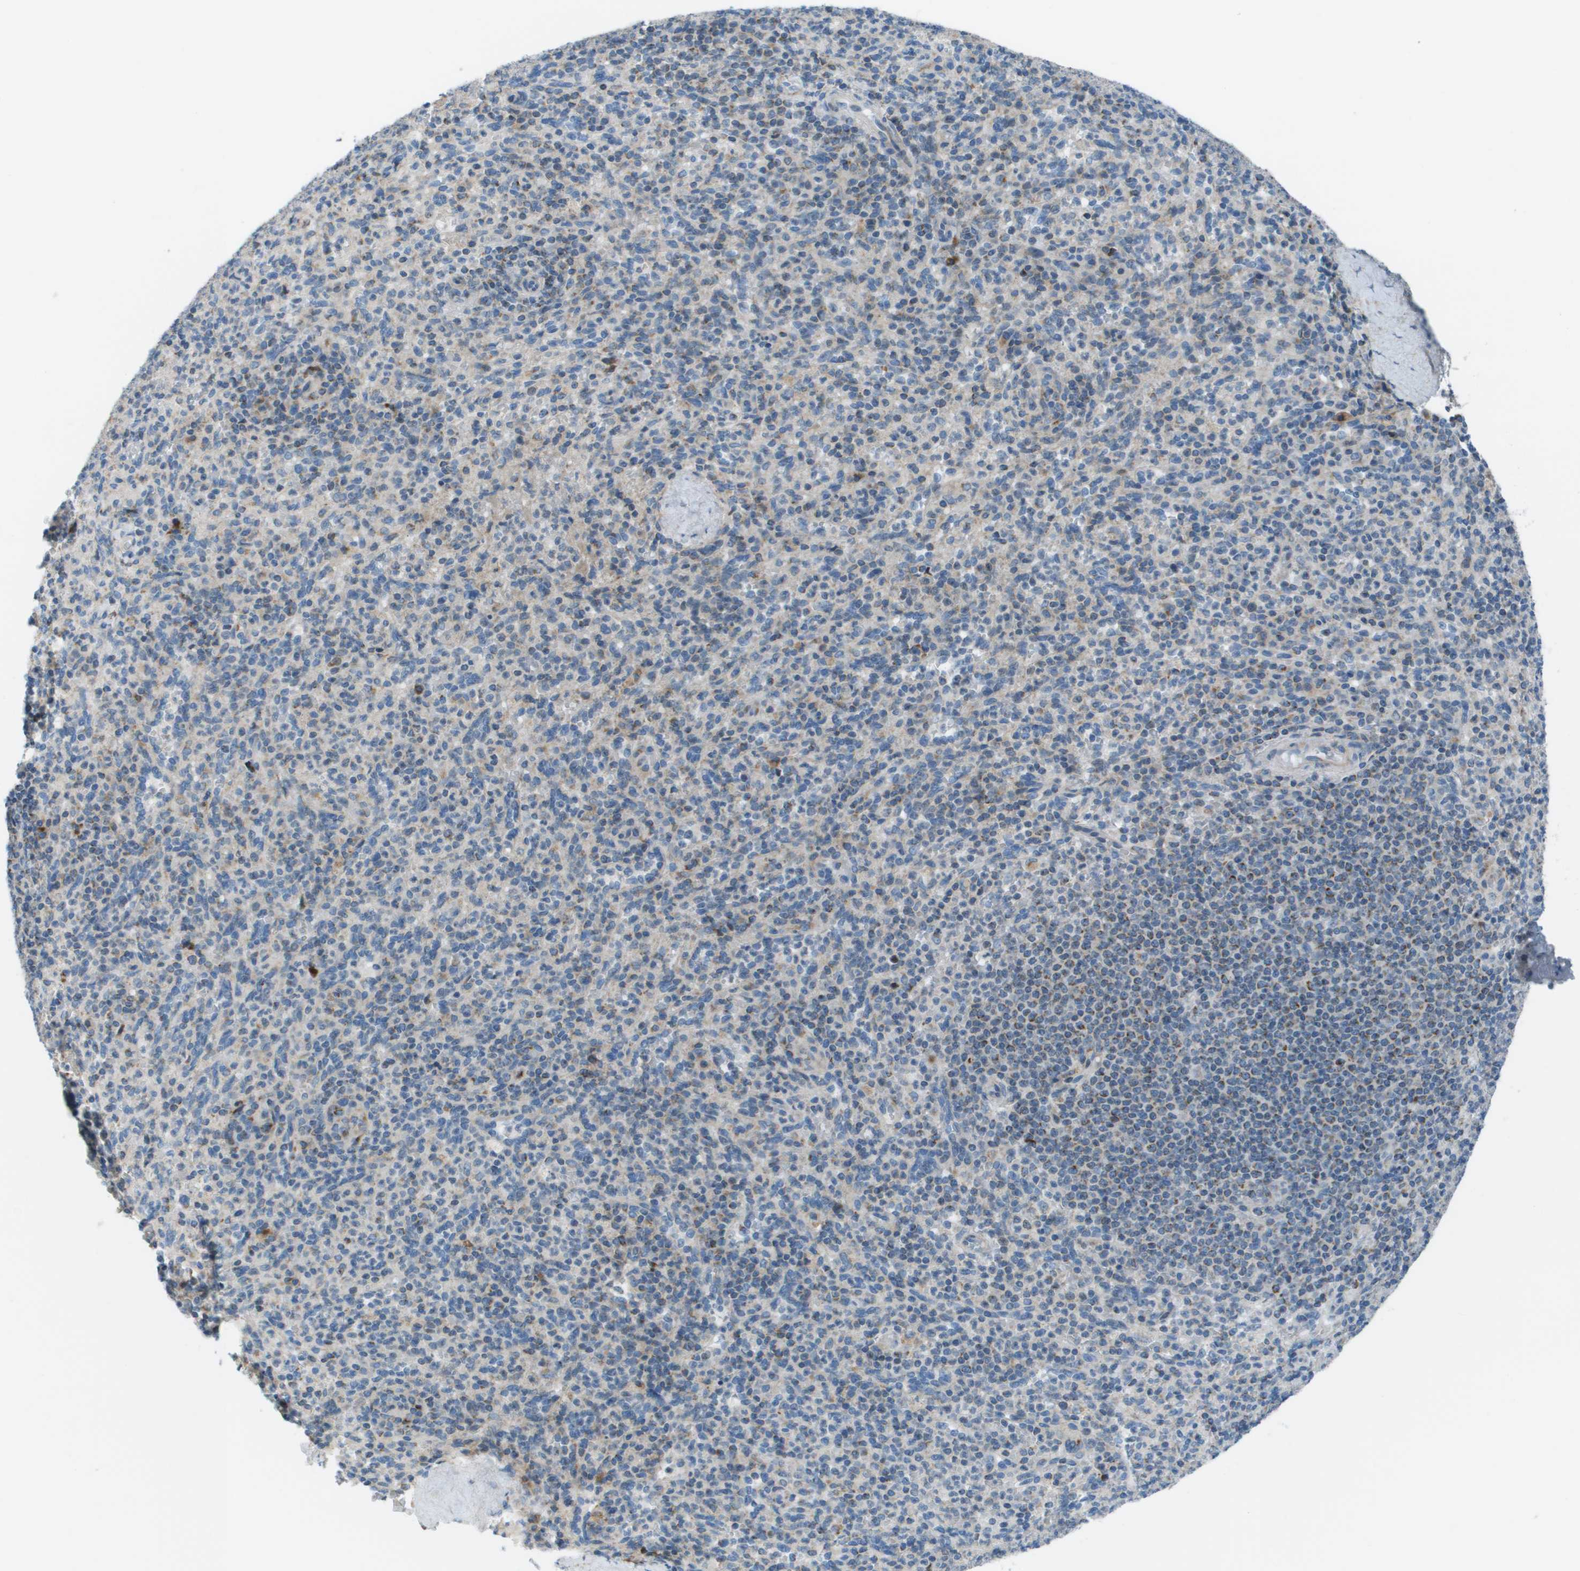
{"staining": {"intensity": "moderate", "quantity": "<25%", "location": "cytoplasmic/membranous"}, "tissue": "spleen", "cell_type": "Cells in red pulp", "image_type": "normal", "snomed": [{"axis": "morphology", "description": "Normal tissue, NOS"}, {"axis": "topography", "description": "Spleen"}], "caption": "A high-resolution histopathology image shows IHC staining of benign spleen, which reveals moderate cytoplasmic/membranous expression in approximately <25% of cells in red pulp.", "gene": "GALNT6", "patient": {"sex": "male", "age": 36}}